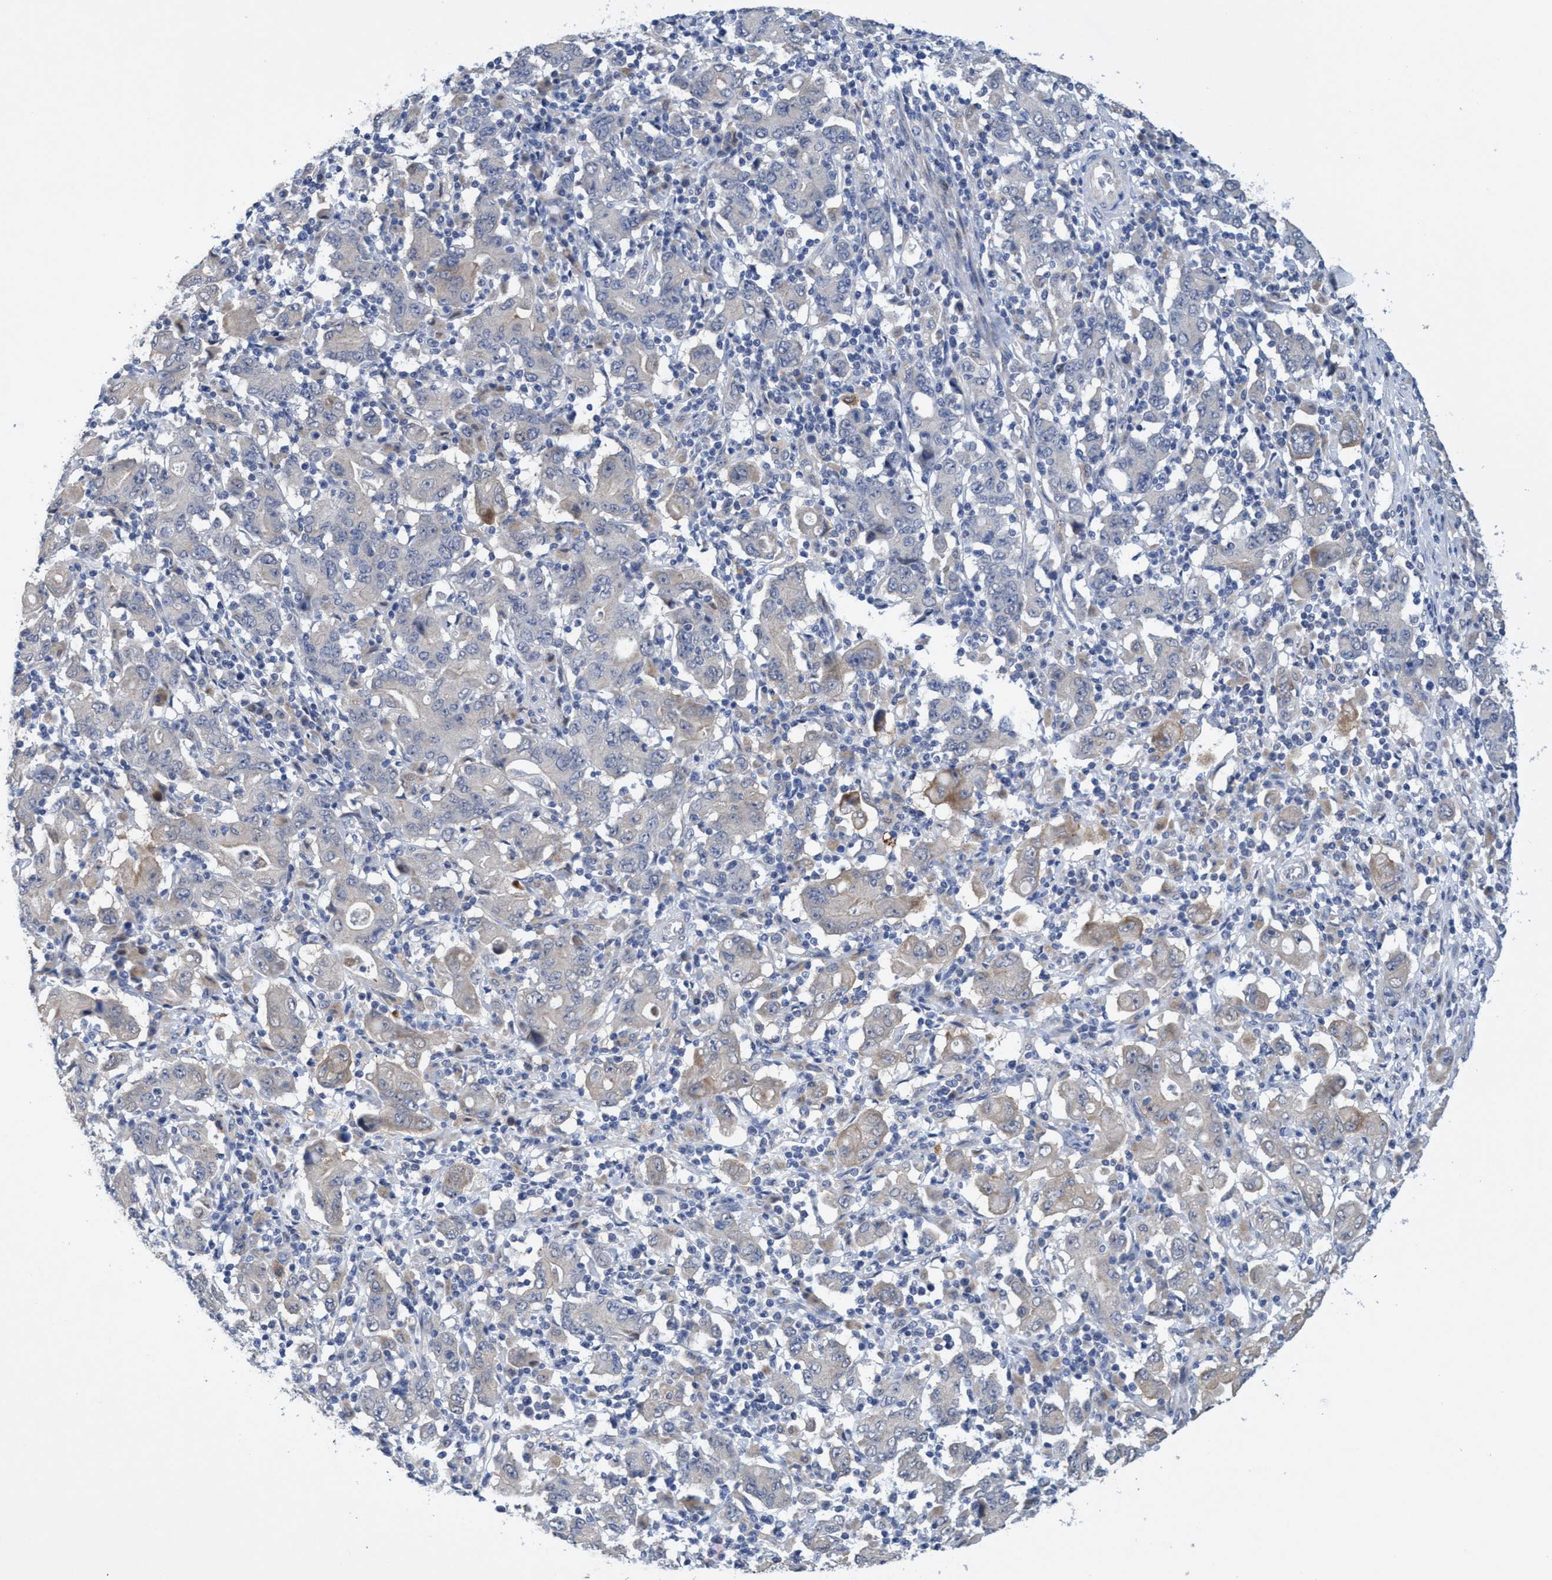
{"staining": {"intensity": "weak", "quantity": "<25%", "location": "cytoplasmic/membranous"}, "tissue": "stomach cancer", "cell_type": "Tumor cells", "image_type": "cancer", "snomed": [{"axis": "morphology", "description": "Adenocarcinoma, NOS"}, {"axis": "topography", "description": "Stomach, upper"}], "caption": "Immunohistochemical staining of human stomach adenocarcinoma demonstrates no significant staining in tumor cells.", "gene": "SEMA4D", "patient": {"sex": "male", "age": 69}}